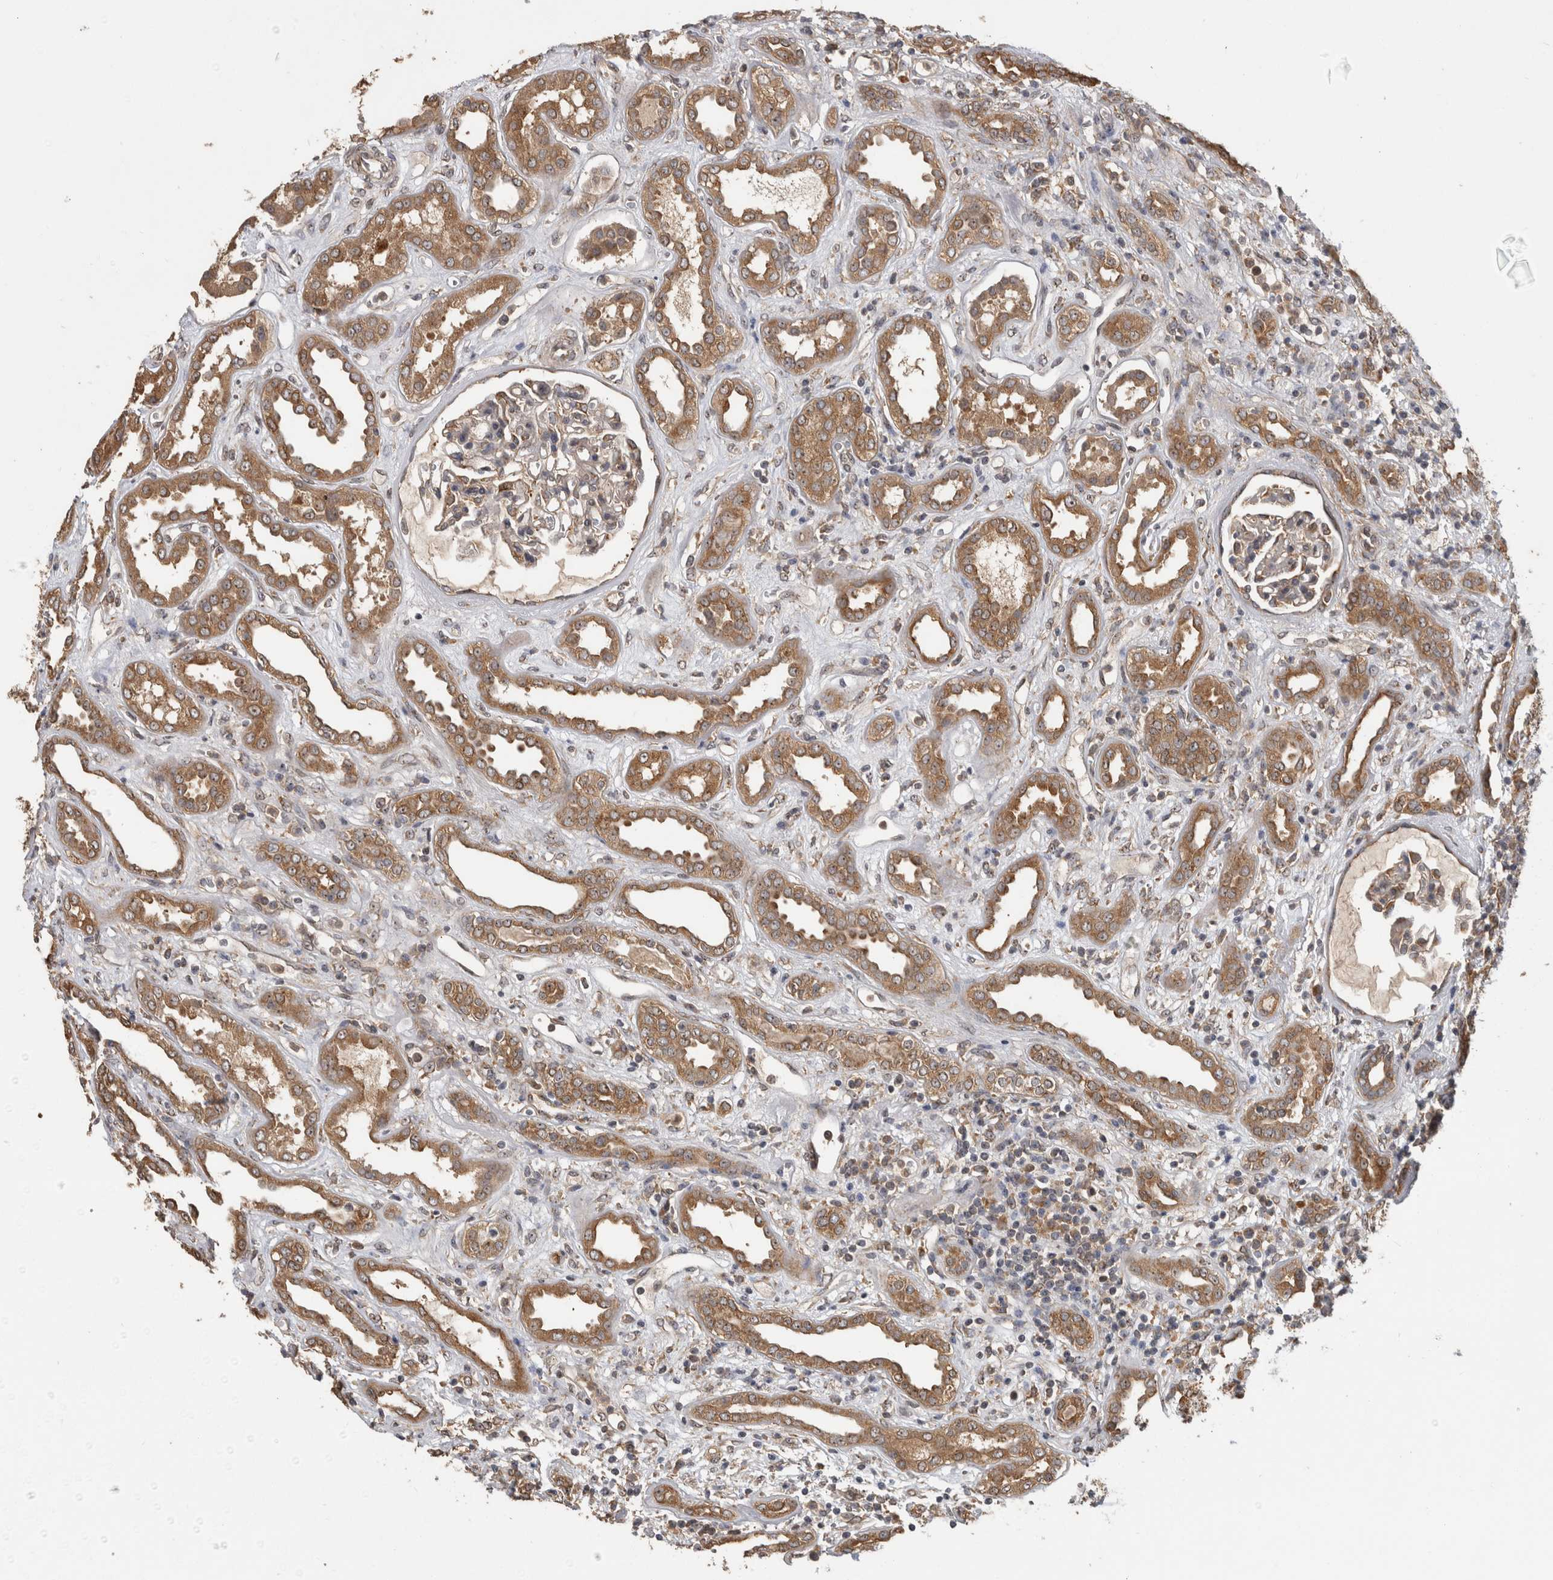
{"staining": {"intensity": "moderate", "quantity": "<25%", "location": "cytoplasmic/membranous"}, "tissue": "kidney", "cell_type": "Cells in glomeruli", "image_type": "normal", "snomed": [{"axis": "morphology", "description": "Normal tissue, NOS"}, {"axis": "topography", "description": "Kidney"}], "caption": "Cells in glomeruli demonstrate low levels of moderate cytoplasmic/membranous expression in approximately <25% of cells in benign kidney. The protein of interest is shown in brown color, while the nuclei are stained blue.", "gene": "ATXN2", "patient": {"sex": "male", "age": 59}}